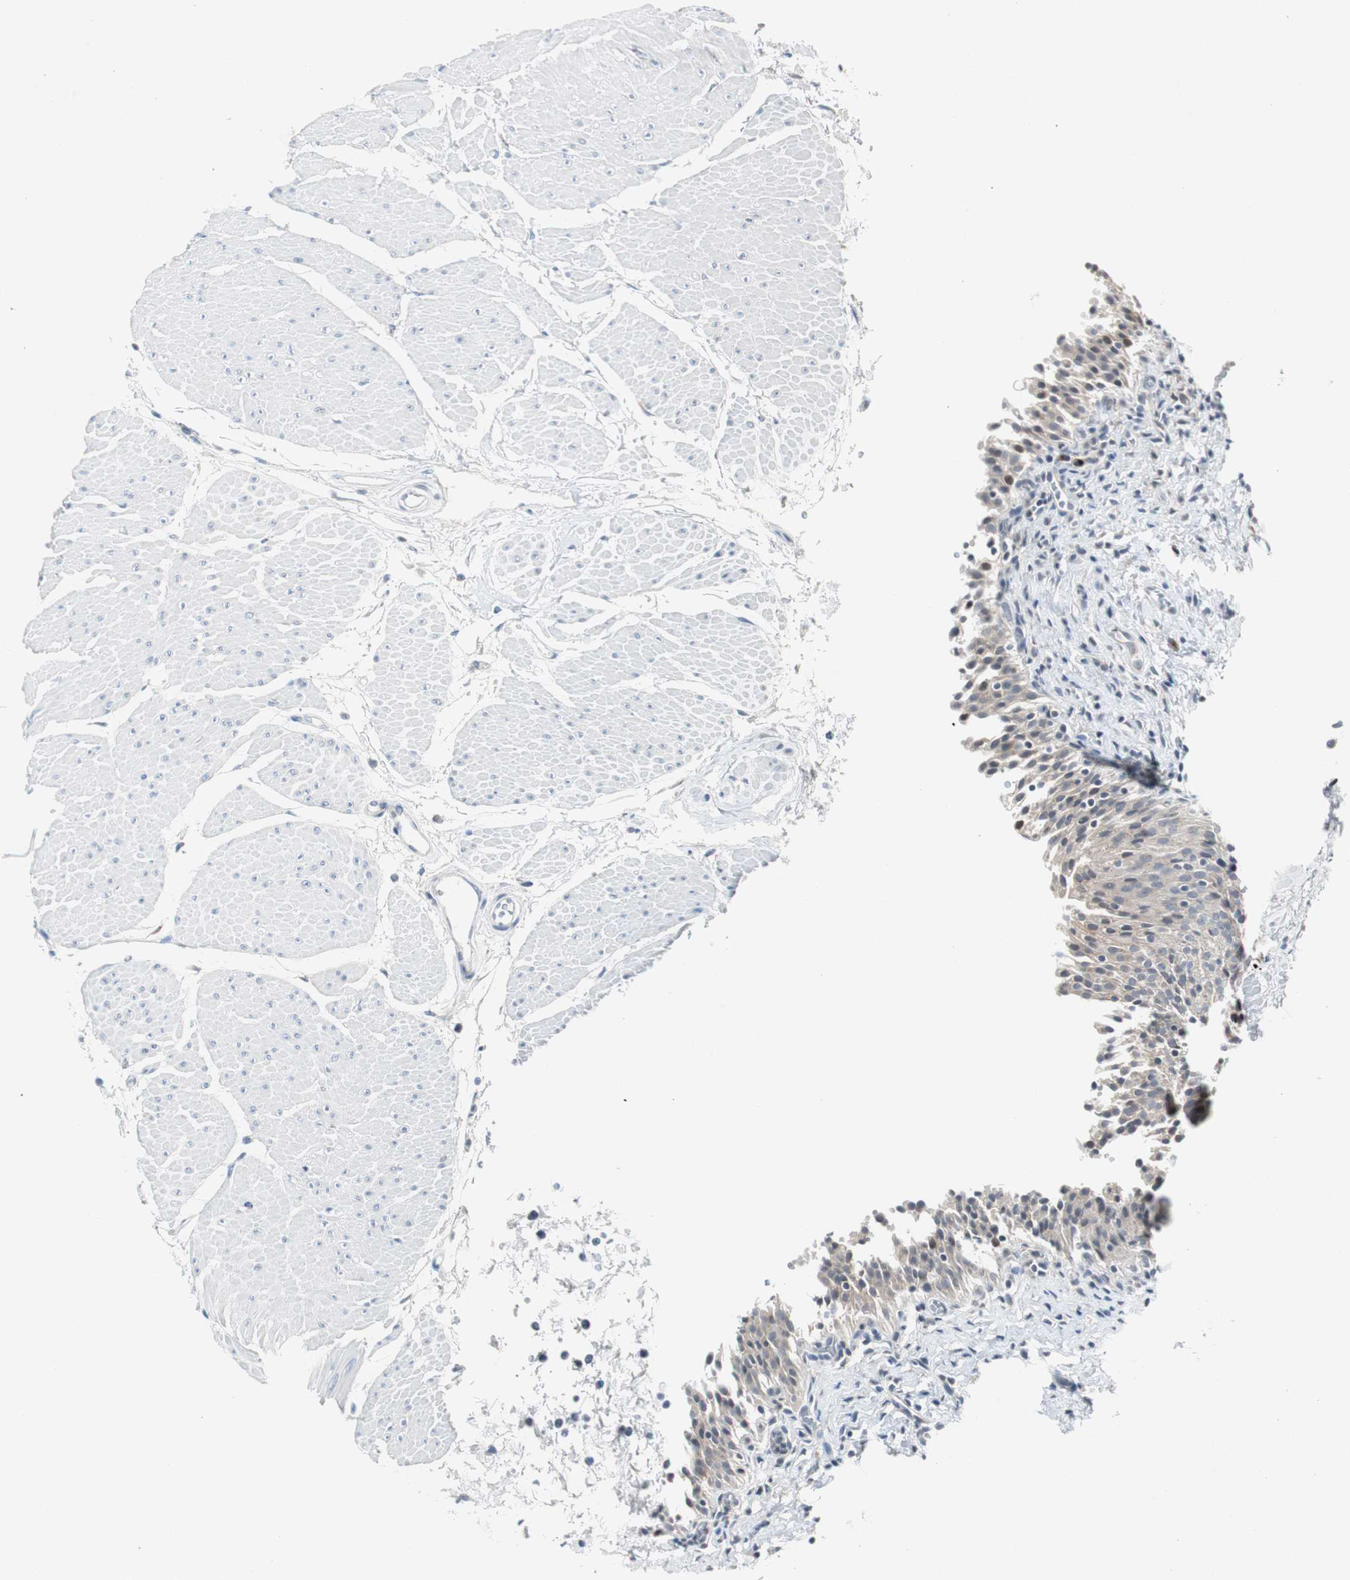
{"staining": {"intensity": "weak", "quantity": "<25%", "location": "cytoplasmic/membranous"}, "tissue": "urinary bladder", "cell_type": "Urothelial cells", "image_type": "normal", "snomed": [{"axis": "morphology", "description": "Normal tissue, NOS"}, {"axis": "topography", "description": "Urinary bladder"}], "caption": "A high-resolution micrograph shows IHC staining of unremarkable urinary bladder, which exhibits no significant positivity in urothelial cells.", "gene": "SOX30", "patient": {"sex": "male", "age": 51}}